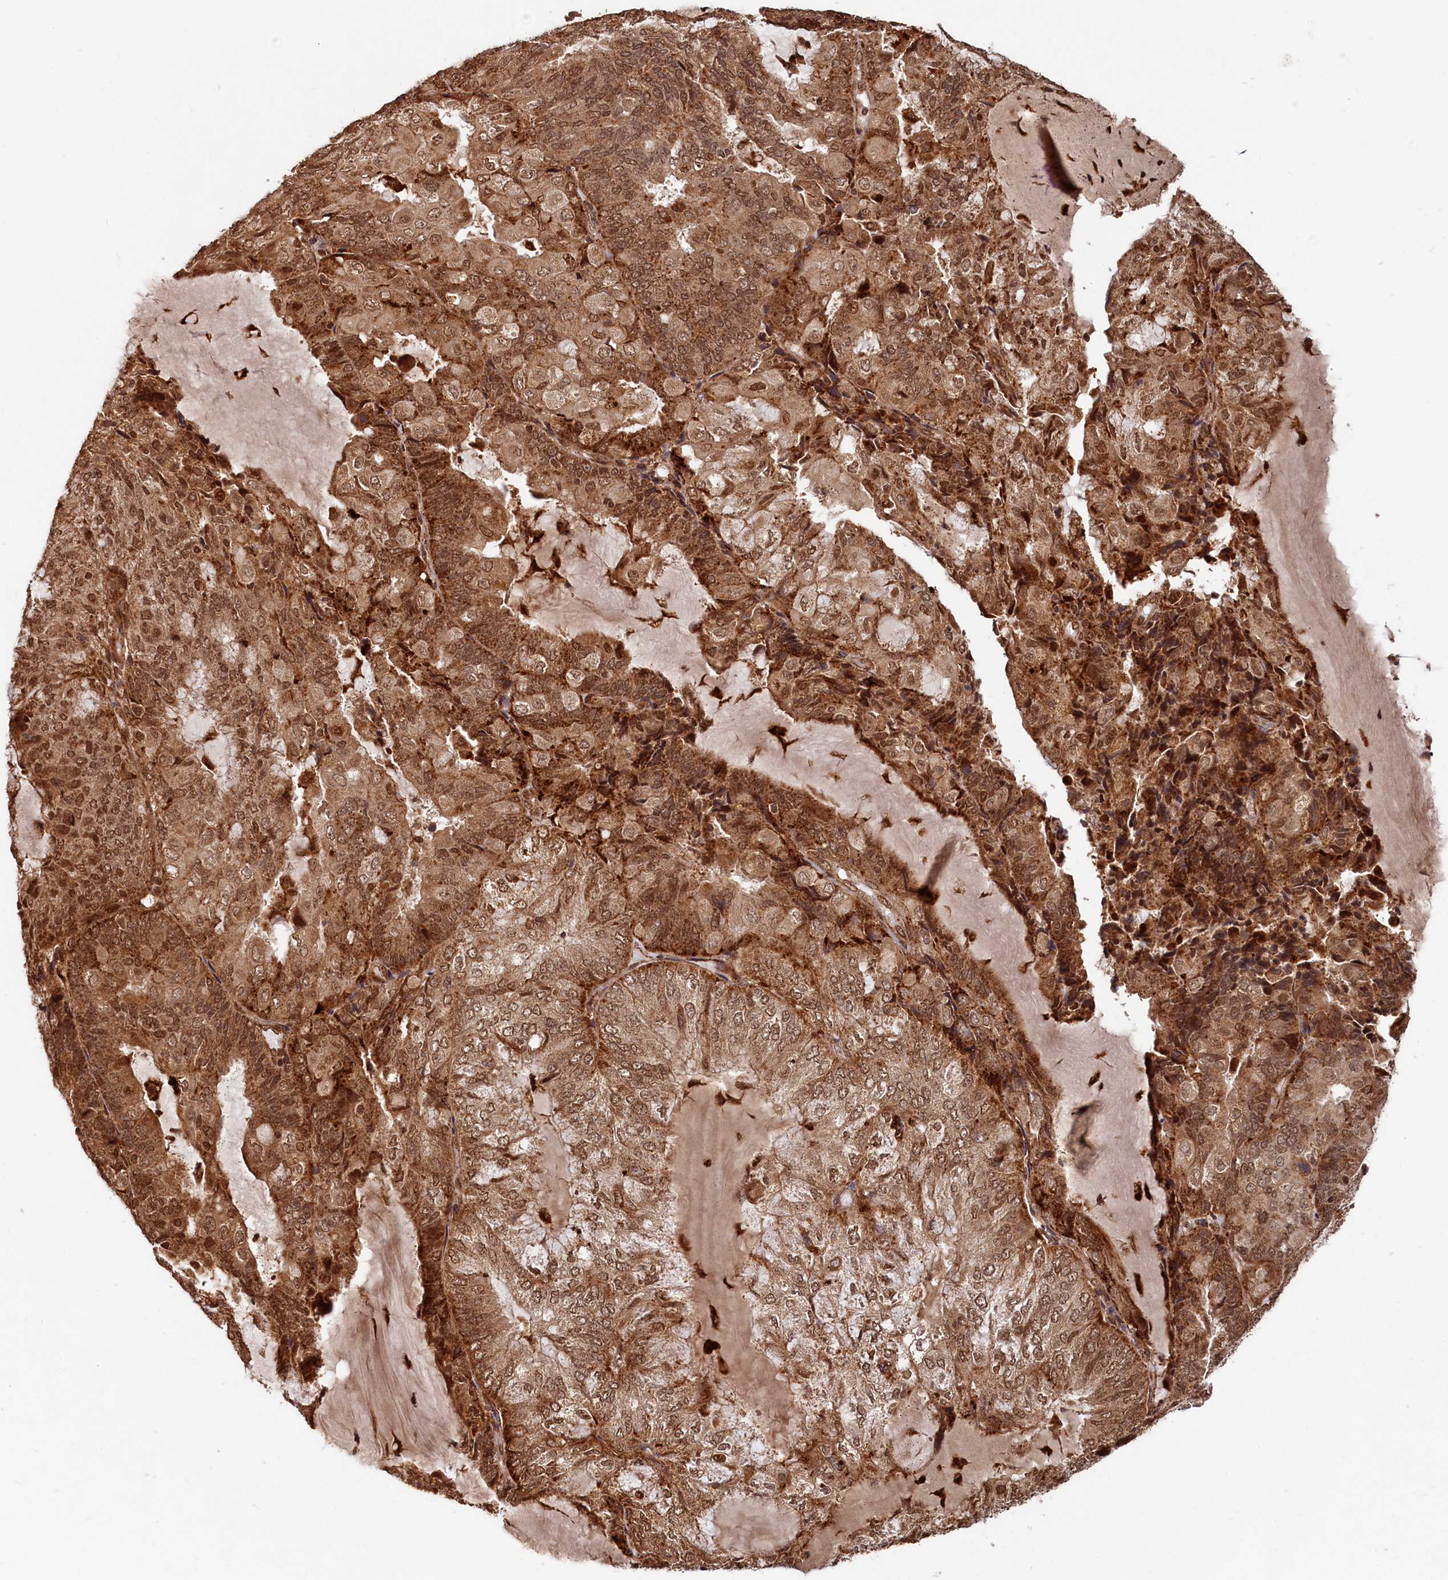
{"staining": {"intensity": "strong", "quantity": ">75%", "location": "cytoplasmic/membranous,nuclear"}, "tissue": "endometrial cancer", "cell_type": "Tumor cells", "image_type": "cancer", "snomed": [{"axis": "morphology", "description": "Adenocarcinoma, NOS"}, {"axis": "topography", "description": "Endometrium"}], "caption": "Protein expression by IHC reveals strong cytoplasmic/membranous and nuclear positivity in approximately >75% of tumor cells in adenocarcinoma (endometrial).", "gene": "TRIM23", "patient": {"sex": "female", "age": 81}}